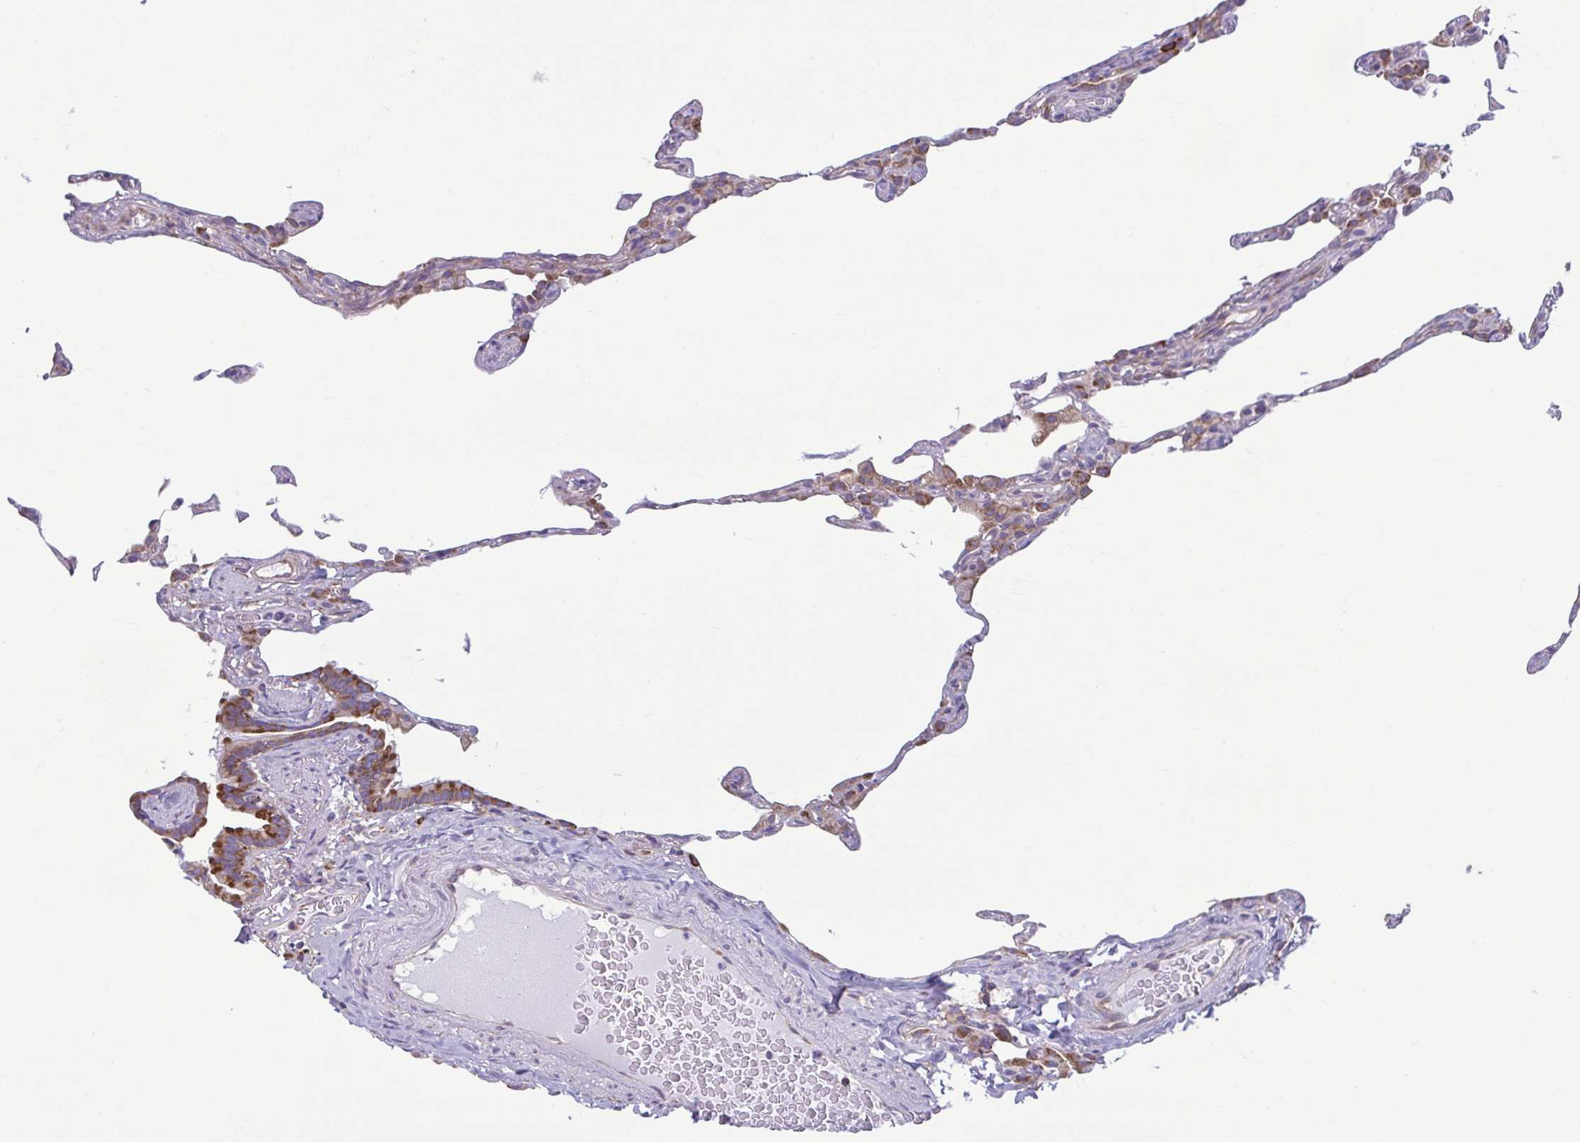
{"staining": {"intensity": "moderate", "quantity": "25%-75%", "location": "cytoplasmic/membranous"}, "tissue": "lung", "cell_type": "Alveolar cells", "image_type": "normal", "snomed": [{"axis": "morphology", "description": "Normal tissue, NOS"}, {"axis": "topography", "description": "Lung"}], "caption": "DAB (3,3'-diaminobenzidine) immunohistochemical staining of unremarkable lung demonstrates moderate cytoplasmic/membranous protein staining in approximately 25%-75% of alveolar cells. The protein of interest is stained brown, and the nuclei are stained in blue (DAB (3,3'-diaminobenzidine) IHC with brightfield microscopy, high magnification).", "gene": "RPS16", "patient": {"sex": "female", "age": 57}}